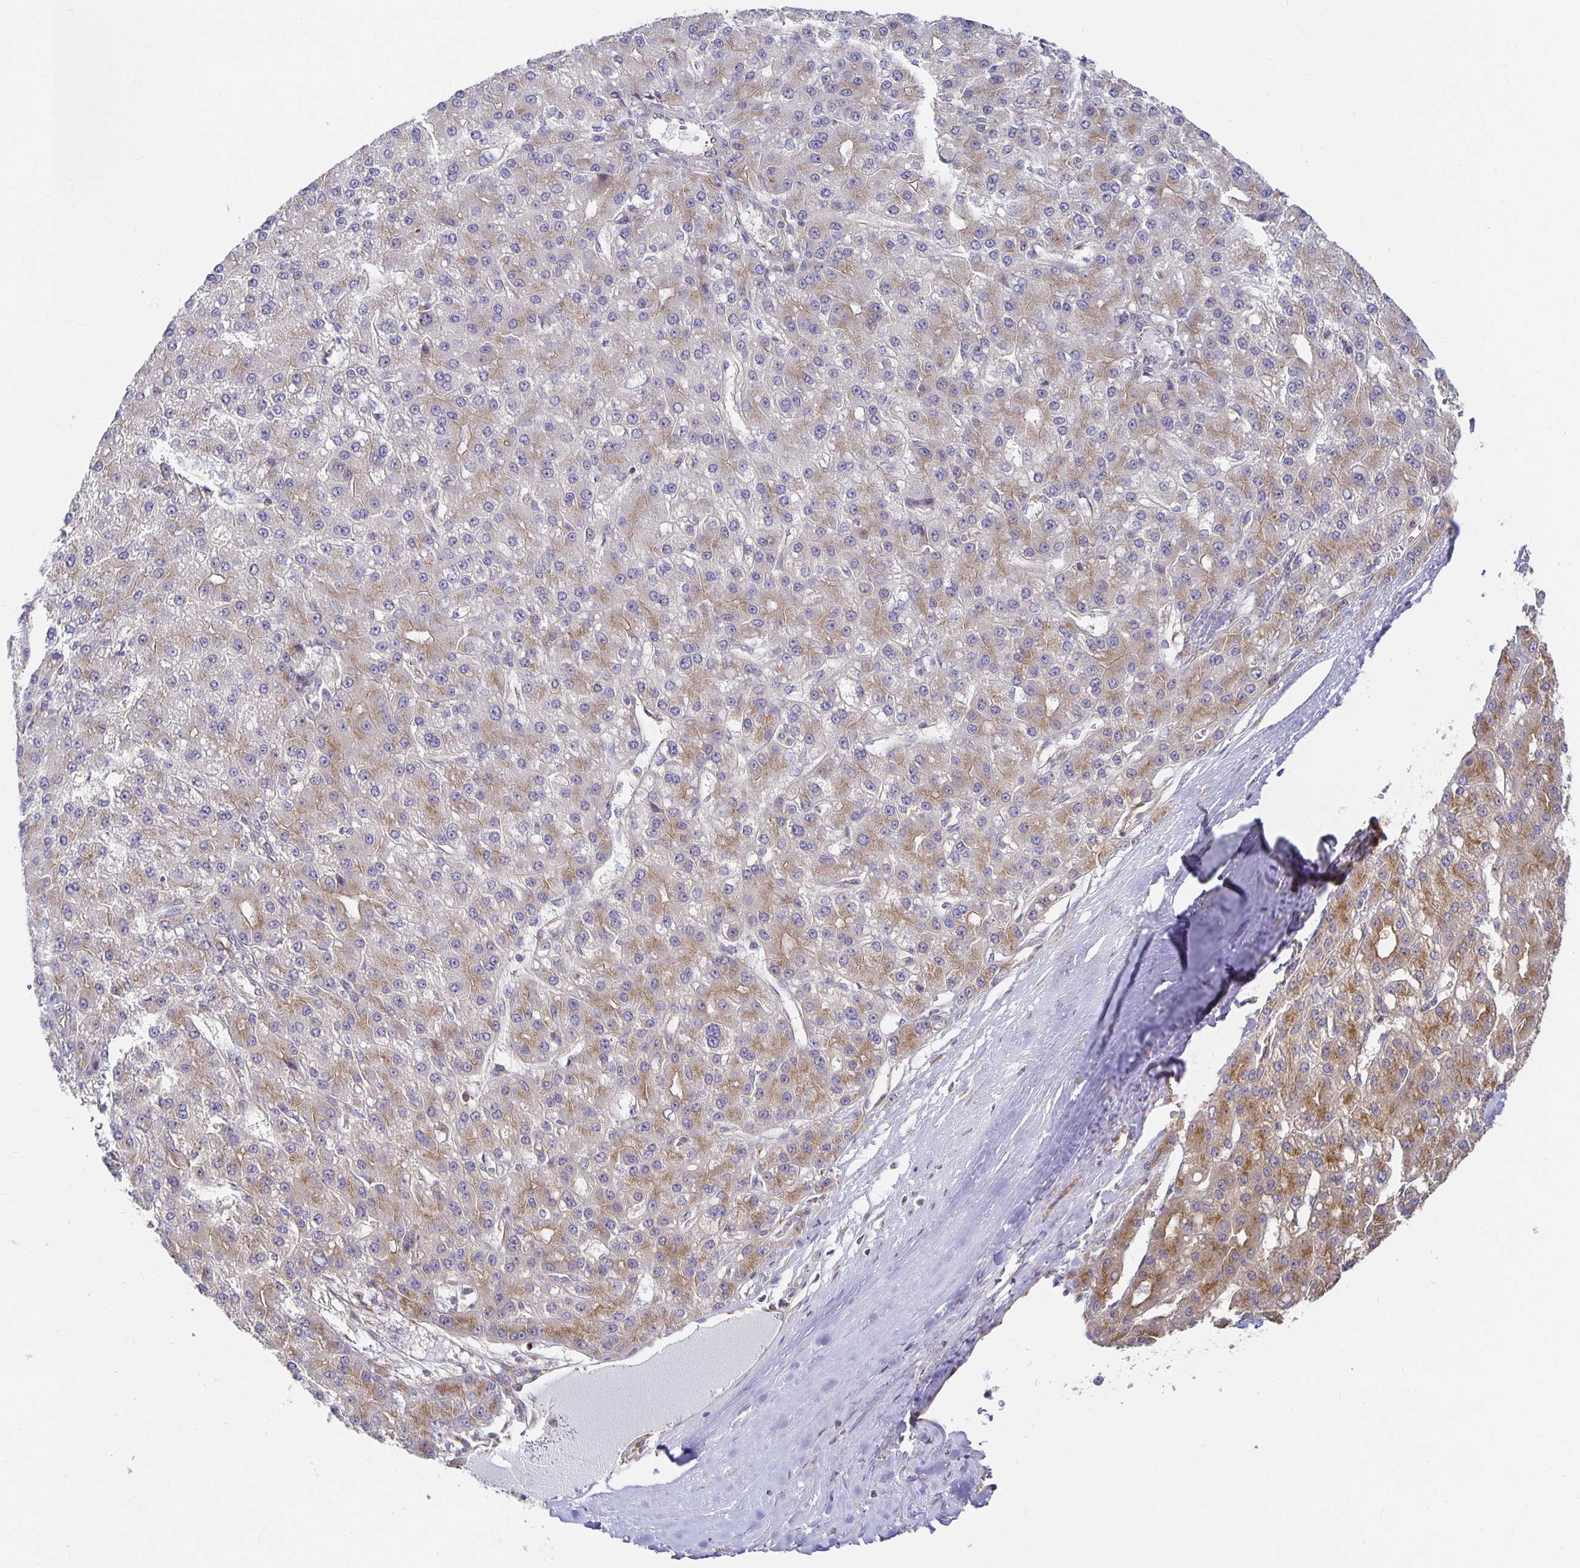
{"staining": {"intensity": "weak", "quantity": "25%-75%", "location": "cytoplasmic/membranous"}, "tissue": "liver cancer", "cell_type": "Tumor cells", "image_type": "cancer", "snomed": [{"axis": "morphology", "description": "Carcinoma, Hepatocellular, NOS"}, {"axis": "topography", "description": "Liver"}], "caption": "Liver hepatocellular carcinoma tissue demonstrates weak cytoplasmic/membranous expression in about 25%-75% of tumor cells, visualized by immunohistochemistry.", "gene": "USO1", "patient": {"sex": "male", "age": 67}}